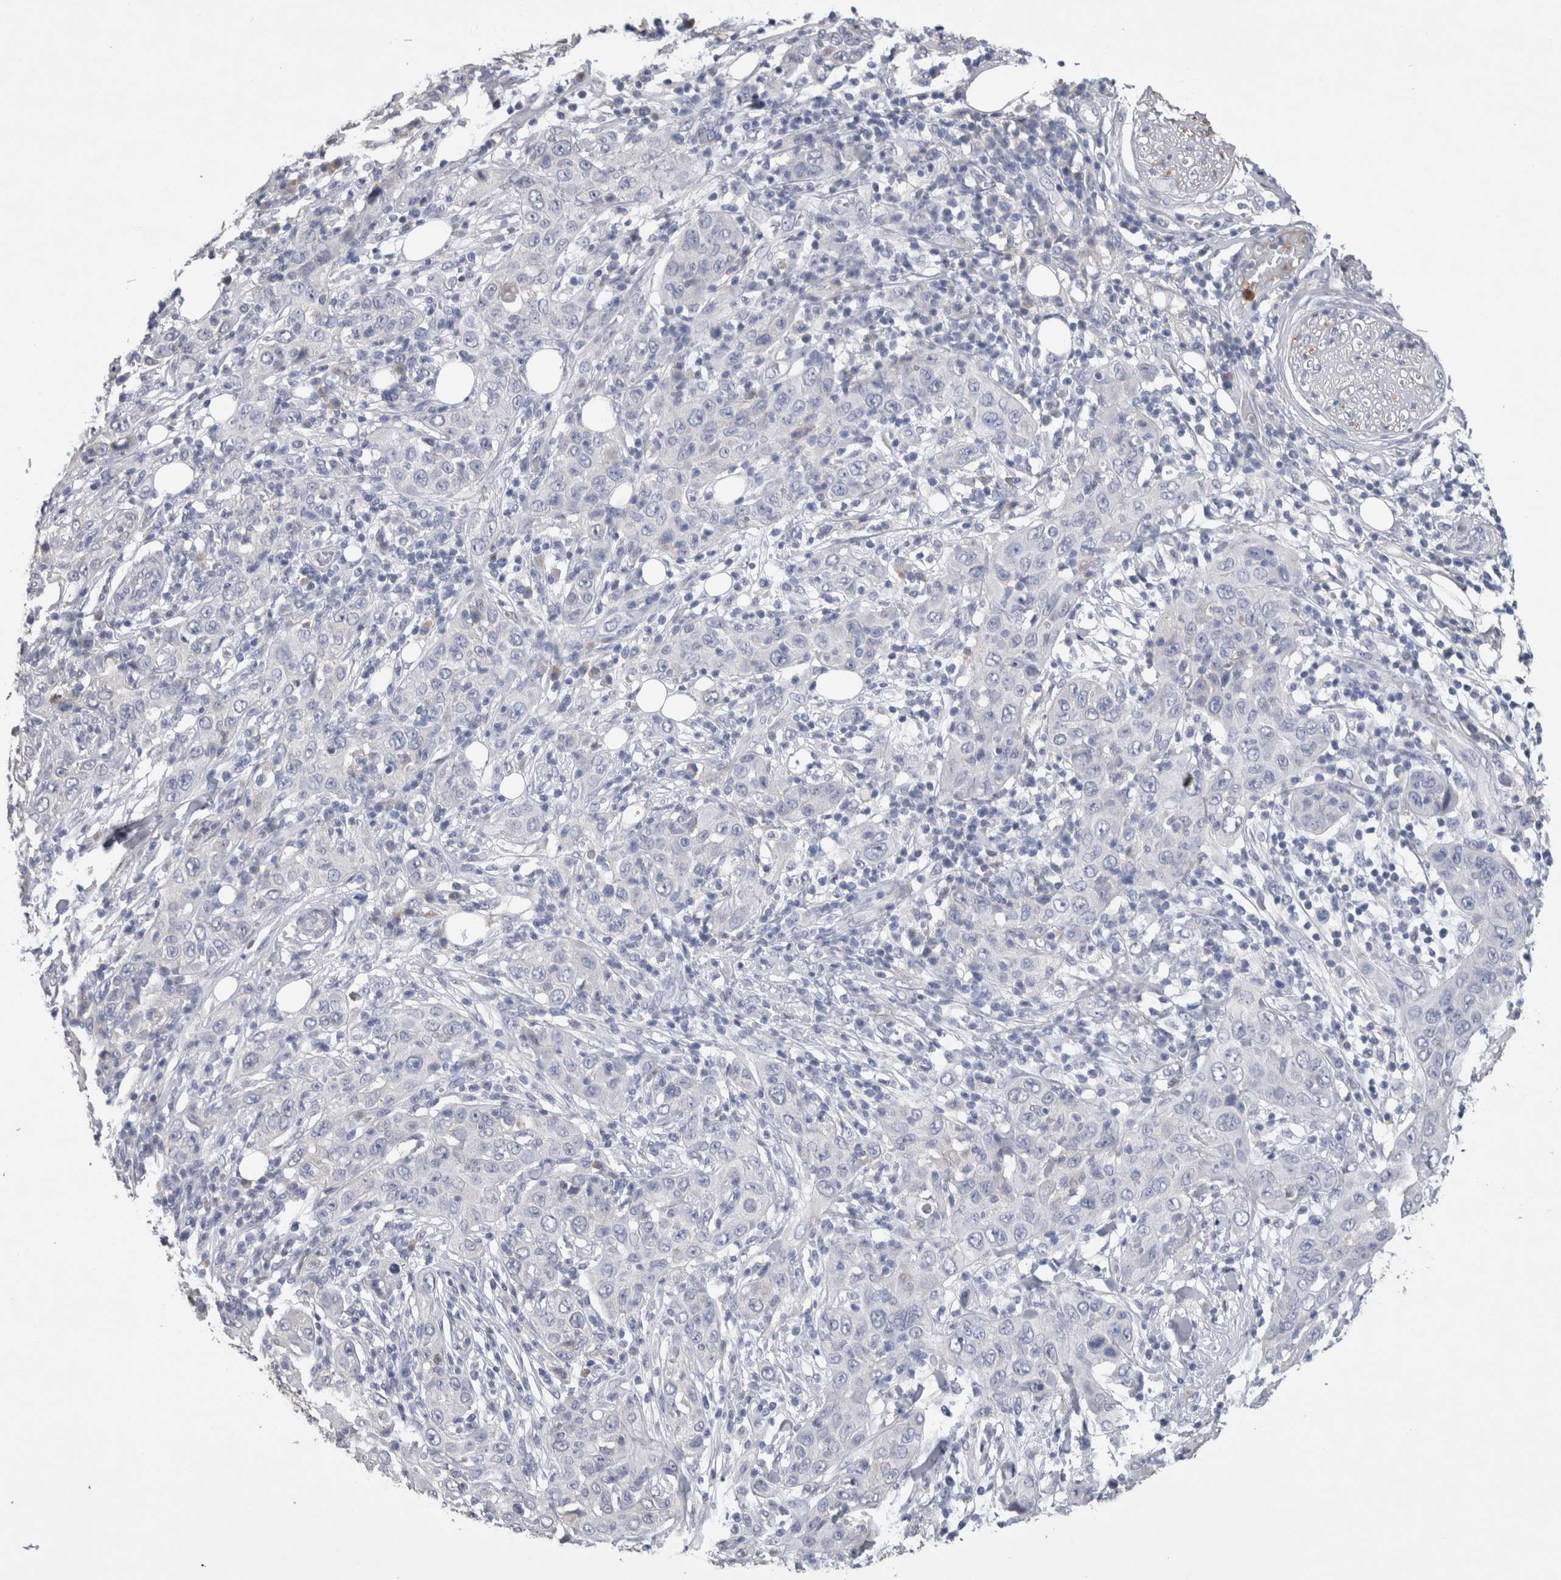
{"staining": {"intensity": "negative", "quantity": "none", "location": "none"}, "tissue": "skin cancer", "cell_type": "Tumor cells", "image_type": "cancer", "snomed": [{"axis": "morphology", "description": "Squamous cell carcinoma, NOS"}, {"axis": "topography", "description": "Skin"}], "caption": "Skin cancer (squamous cell carcinoma) stained for a protein using immunohistochemistry exhibits no staining tumor cells.", "gene": "FABP7", "patient": {"sex": "female", "age": 88}}